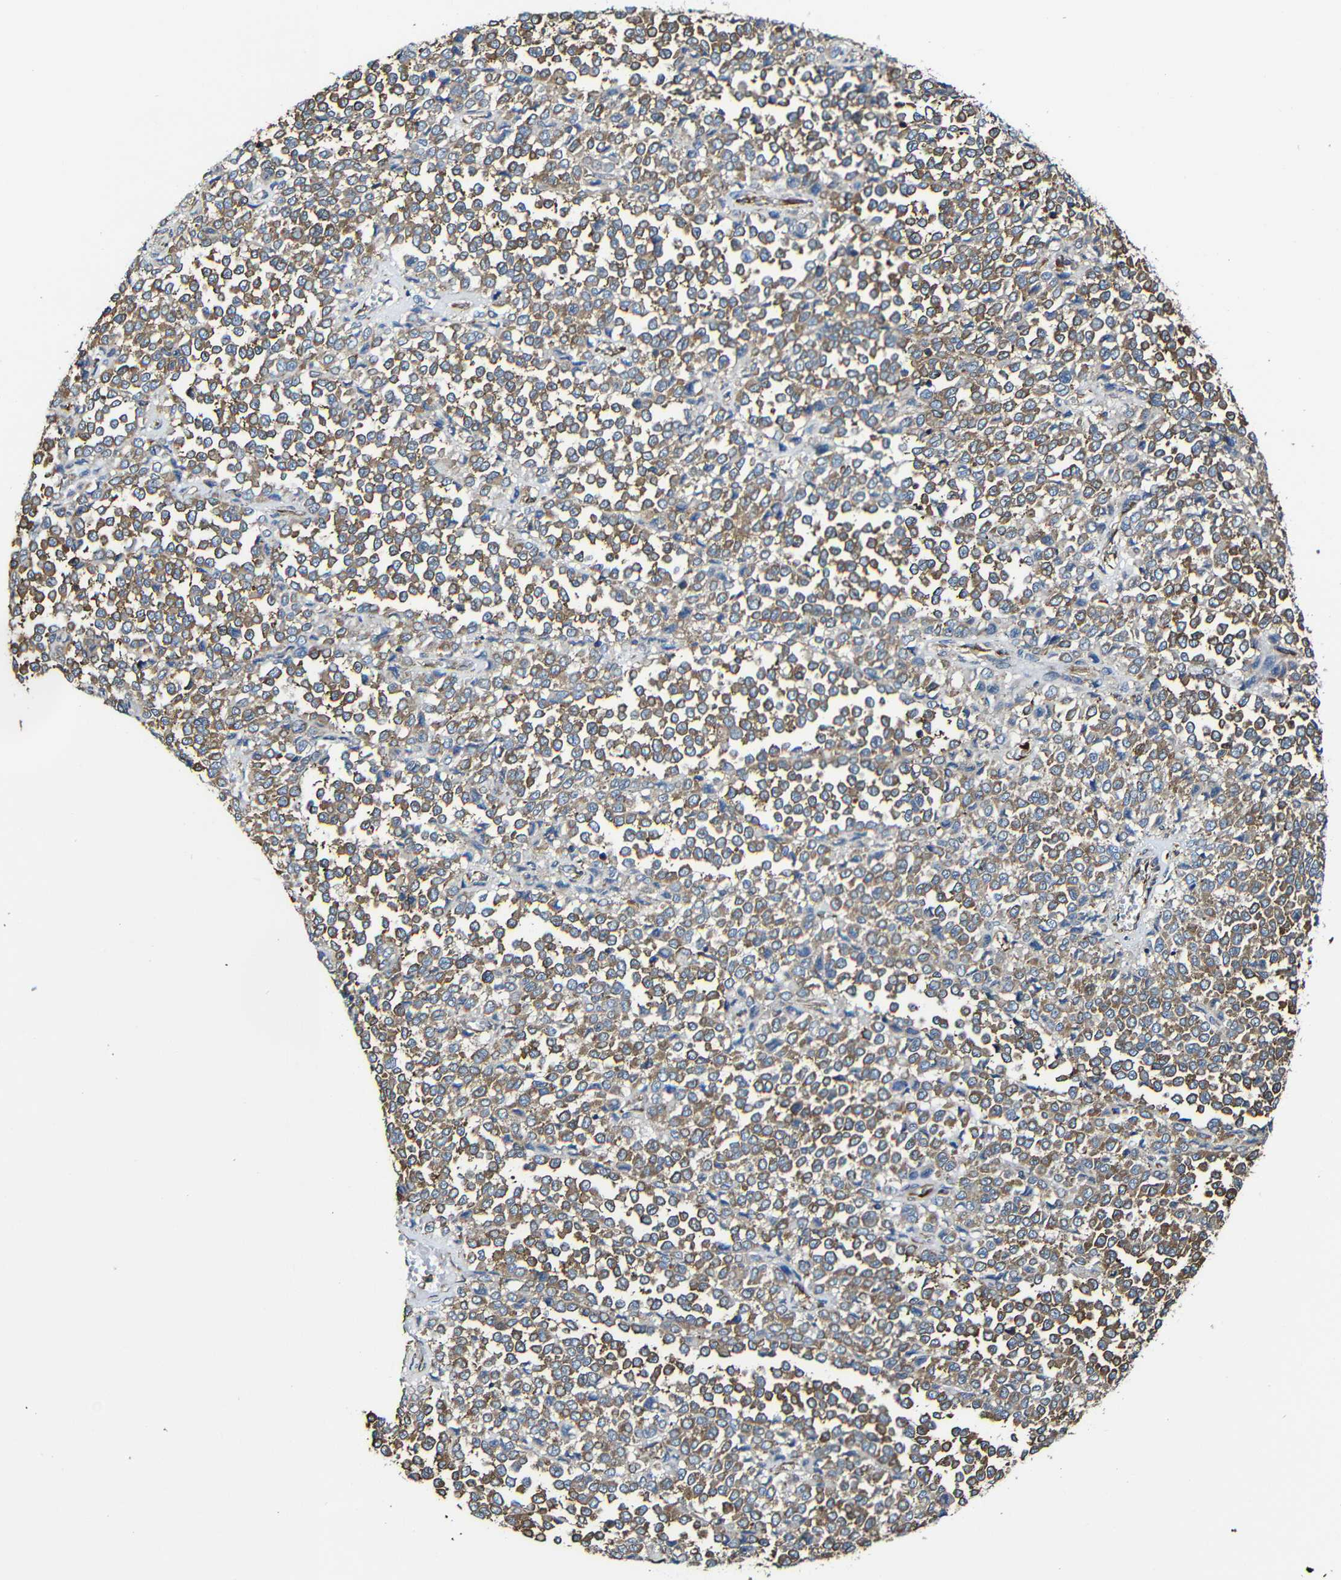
{"staining": {"intensity": "moderate", "quantity": ">75%", "location": "cytoplasmic/membranous"}, "tissue": "melanoma", "cell_type": "Tumor cells", "image_type": "cancer", "snomed": [{"axis": "morphology", "description": "Malignant melanoma, Metastatic site"}, {"axis": "topography", "description": "Pancreas"}], "caption": "IHC staining of melanoma, which displays medium levels of moderate cytoplasmic/membranous staining in approximately >75% of tumor cells indicating moderate cytoplasmic/membranous protein positivity. The staining was performed using DAB (brown) for protein detection and nuclei were counterstained in hematoxylin (blue).", "gene": "MSN", "patient": {"sex": "female", "age": 30}}